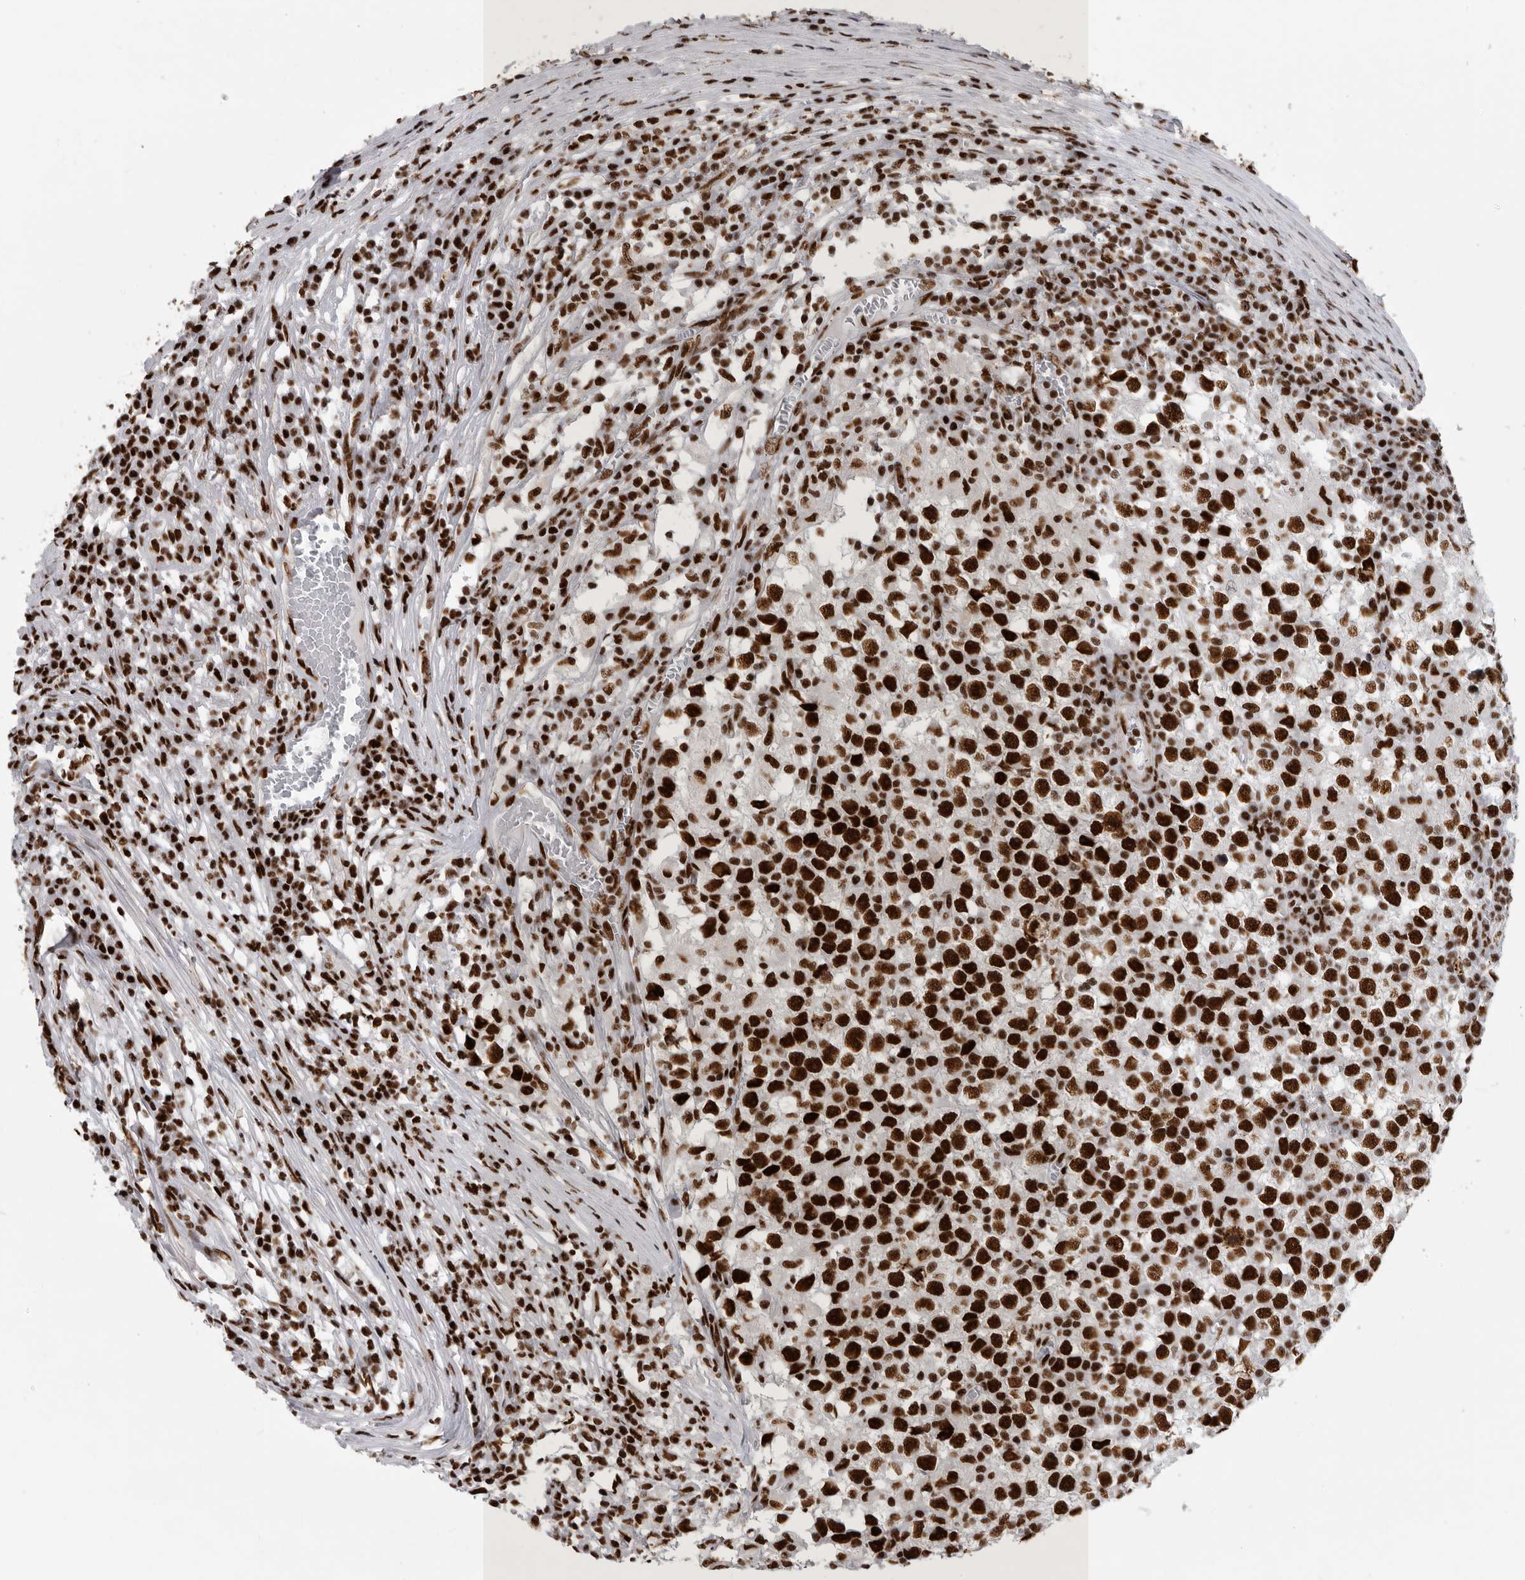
{"staining": {"intensity": "strong", "quantity": ">75%", "location": "nuclear"}, "tissue": "testis cancer", "cell_type": "Tumor cells", "image_type": "cancer", "snomed": [{"axis": "morphology", "description": "Seminoma, NOS"}, {"axis": "topography", "description": "Testis"}], "caption": "Testis cancer stained for a protein demonstrates strong nuclear positivity in tumor cells.", "gene": "BCLAF1", "patient": {"sex": "male", "age": 65}}